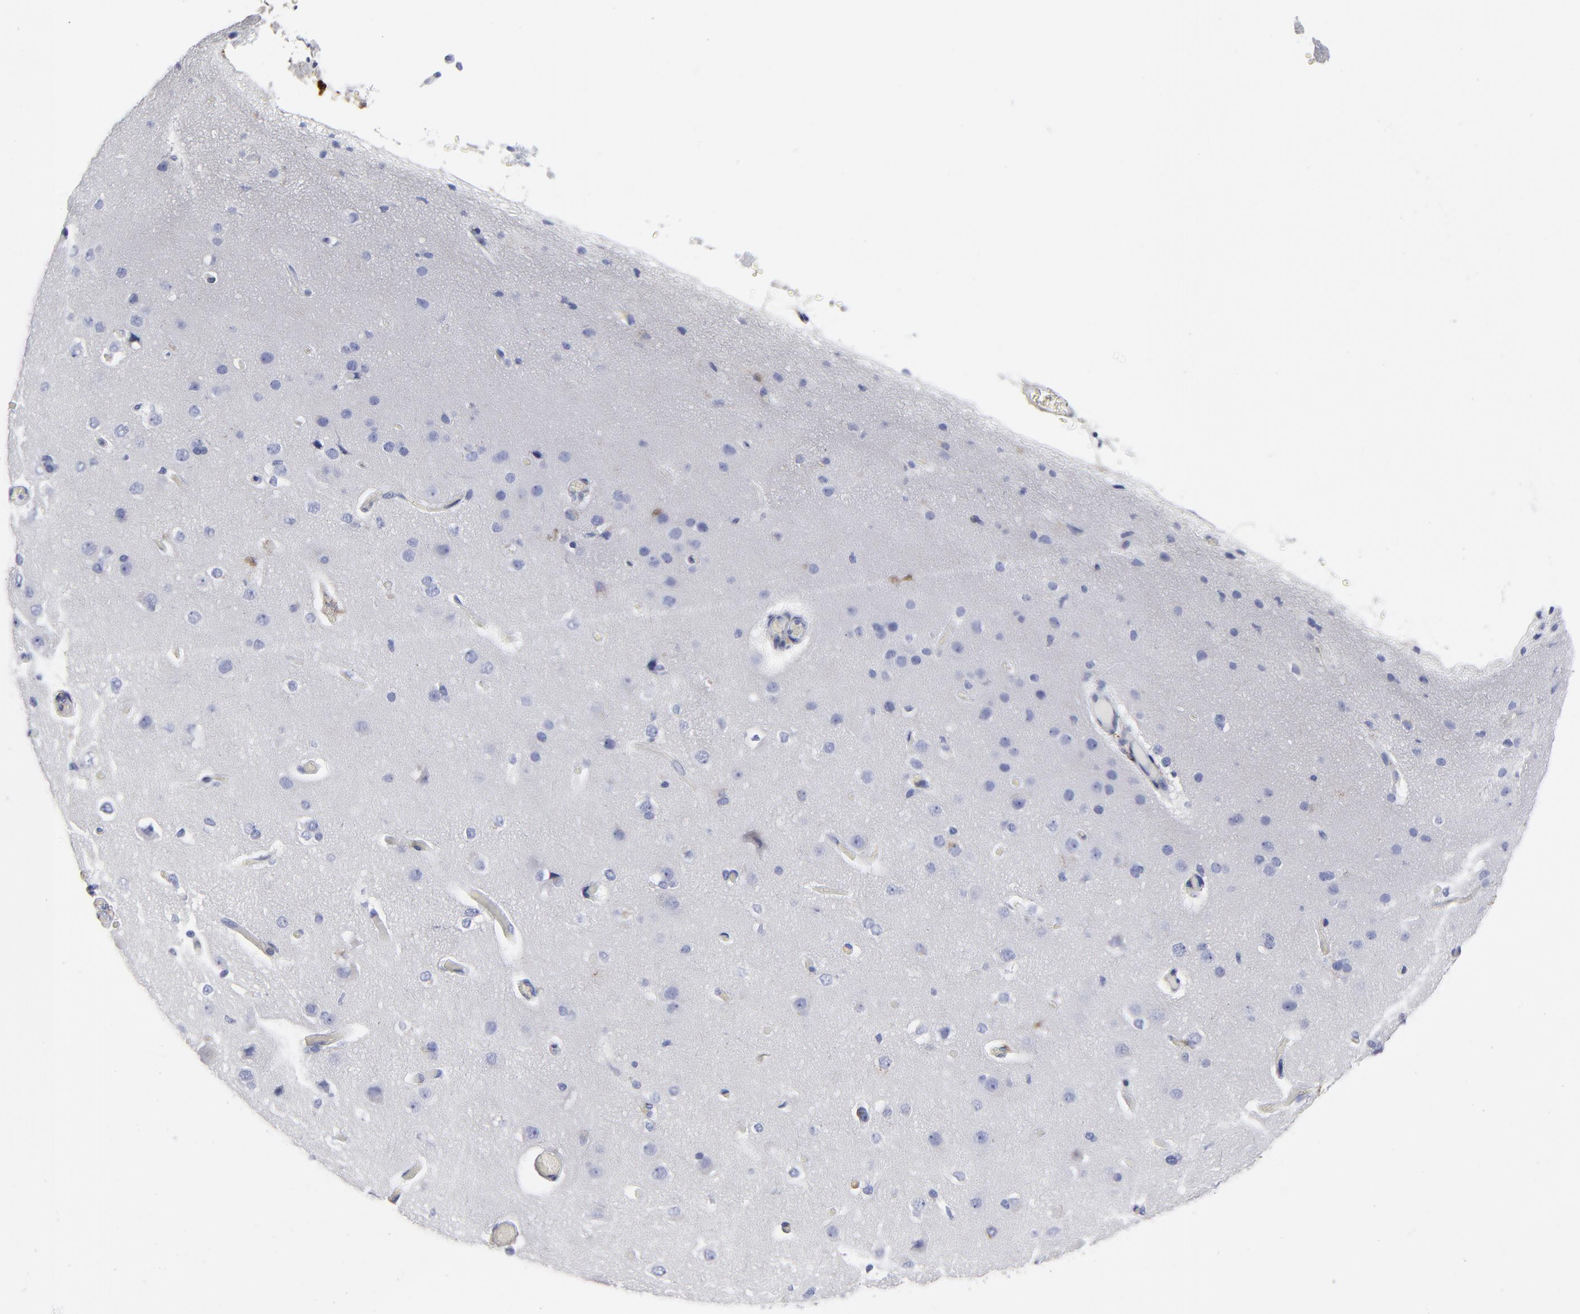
{"staining": {"intensity": "weak", "quantity": "<25%", "location": "cytoplasmic/membranous"}, "tissue": "cerebral cortex", "cell_type": "Endothelial cells", "image_type": "normal", "snomed": [{"axis": "morphology", "description": "Normal tissue, NOS"}, {"axis": "morphology", "description": "Glioma, malignant, High grade"}, {"axis": "topography", "description": "Cerebral cortex"}], "caption": "Protein analysis of normal cerebral cortex displays no significant expression in endothelial cells. The staining is performed using DAB (3,3'-diaminobenzidine) brown chromogen with nuclei counter-stained in using hematoxylin.", "gene": "DCN", "patient": {"sex": "male", "age": 77}}